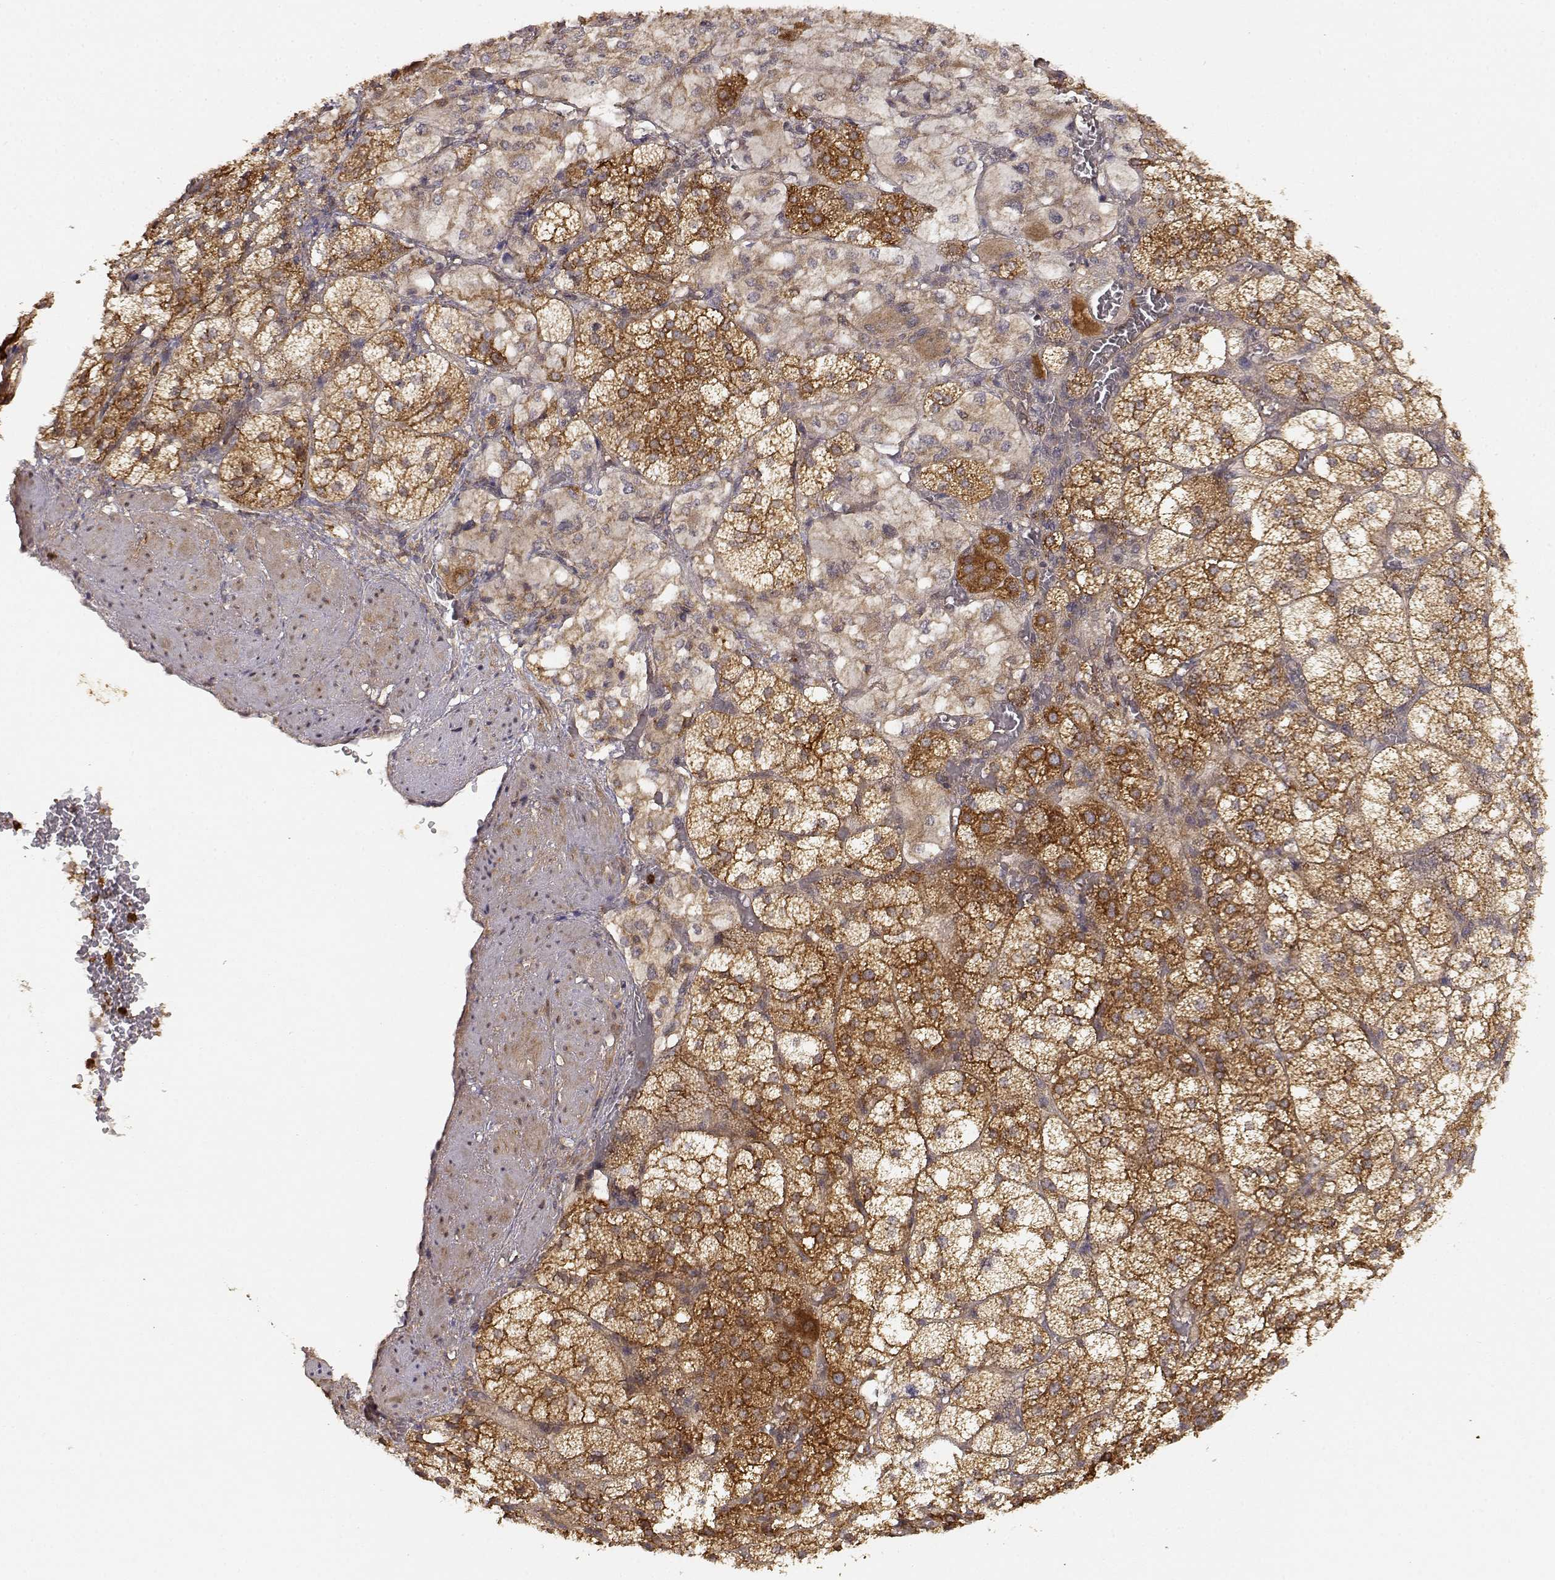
{"staining": {"intensity": "strong", "quantity": "25%-75%", "location": "cytoplasmic/membranous"}, "tissue": "adrenal gland", "cell_type": "Glandular cells", "image_type": "normal", "snomed": [{"axis": "morphology", "description": "Normal tissue, NOS"}, {"axis": "topography", "description": "Adrenal gland"}], "caption": "High-magnification brightfield microscopy of normal adrenal gland stained with DAB (brown) and counterstained with hematoxylin (blue). glandular cells exhibit strong cytoplasmic/membranous staining is present in approximately25%-75% of cells.", "gene": "CDK5RAP2", "patient": {"sex": "female", "age": 60}}